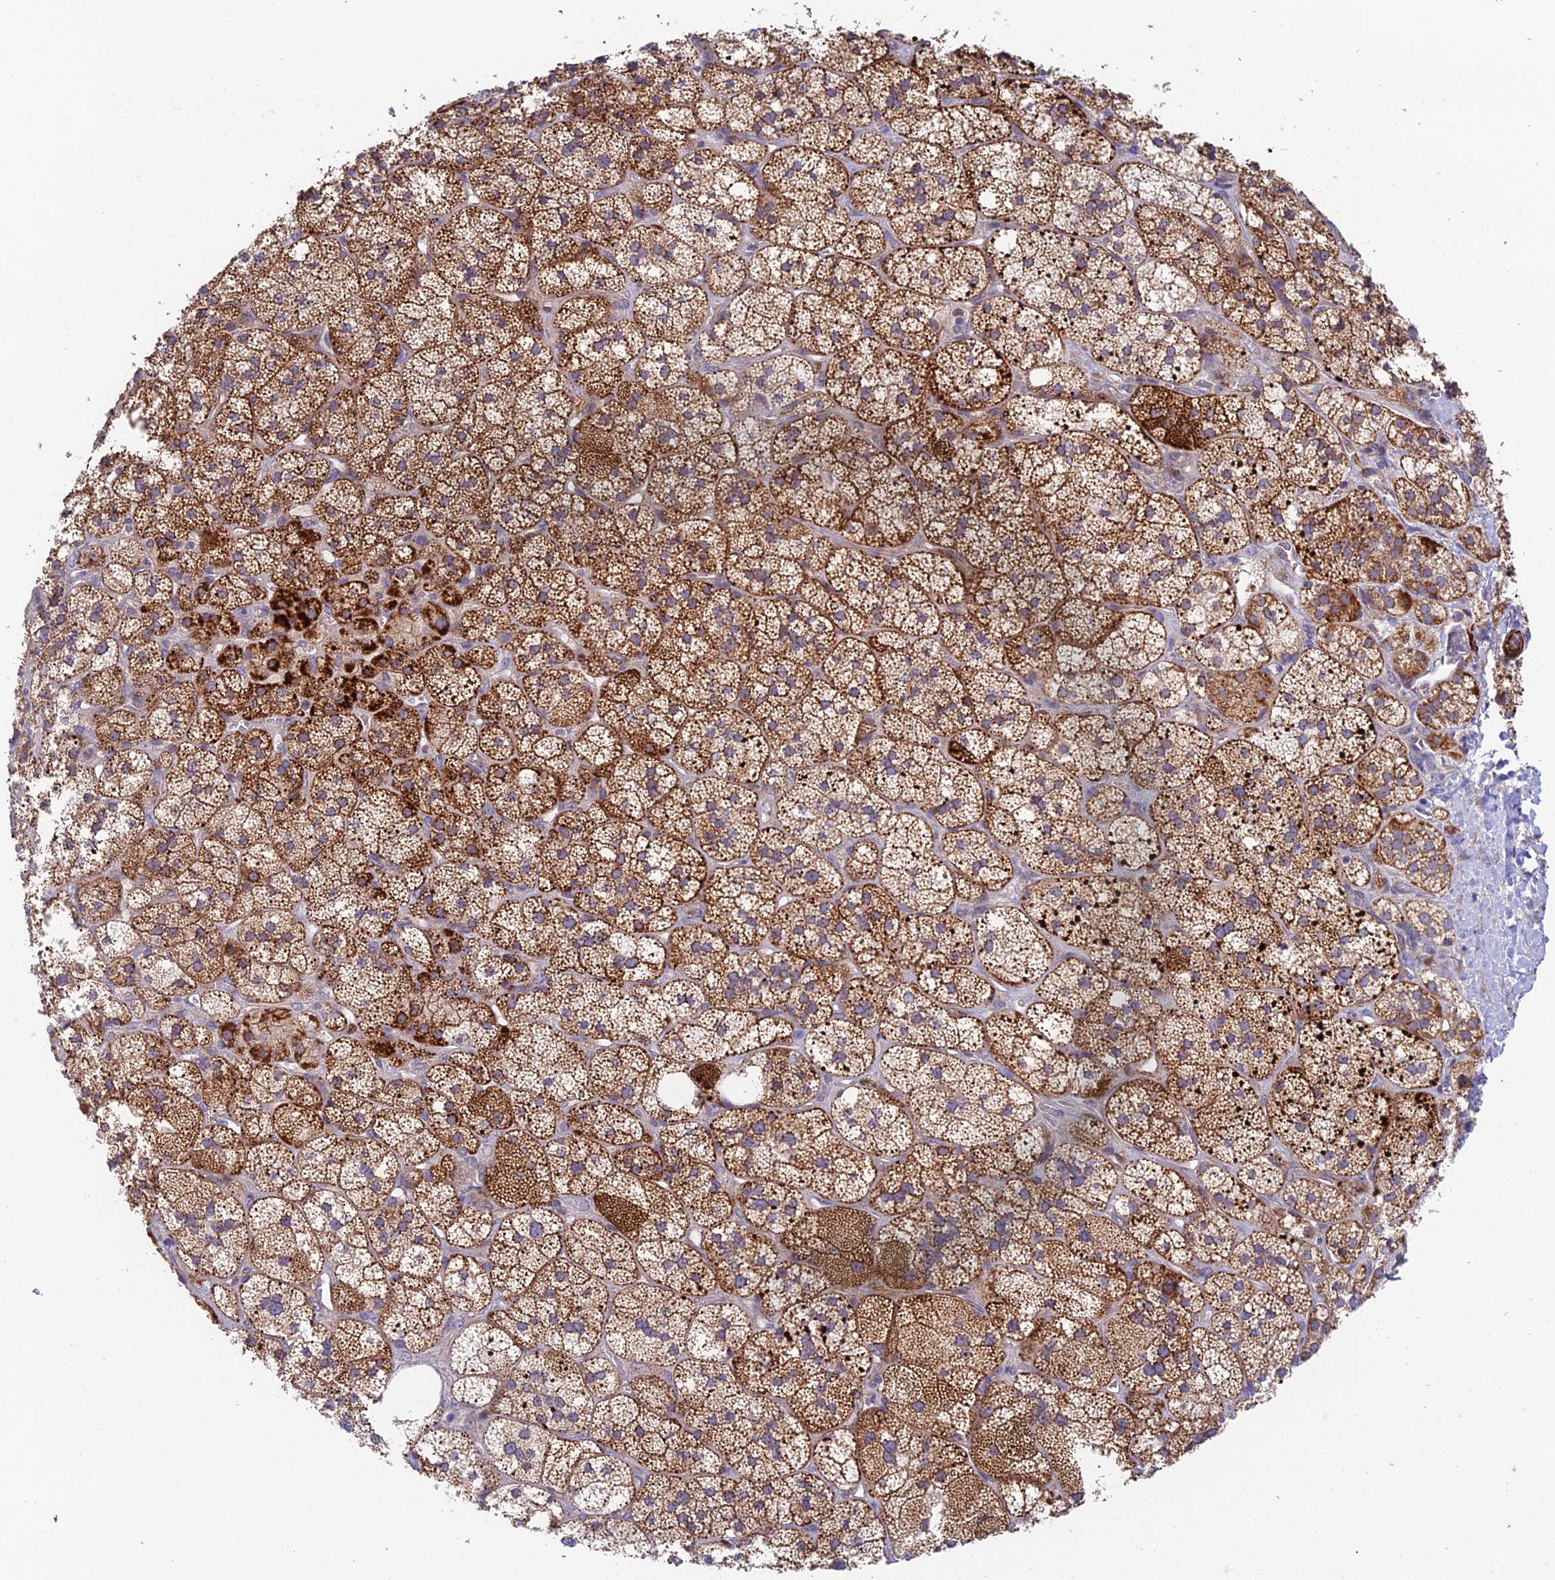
{"staining": {"intensity": "strong", "quantity": "25%-75%", "location": "cytoplasmic/membranous"}, "tissue": "adrenal gland", "cell_type": "Glandular cells", "image_type": "normal", "snomed": [{"axis": "morphology", "description": "Normal tissue, NOS"}, {"axis": "topography", "description": "Adrenal gland"}], "caption": "This micrograph shows normal adrenal gland stained with immunohistochemistry (IHC) to label a protein in brown. The cytoplasmic/membranous of glandular cells show strong positivity for the protein. Nuclei are counter-stained blue.", "gene": "ANKRD50", "patient": {"sex": "male", "age": 61}}